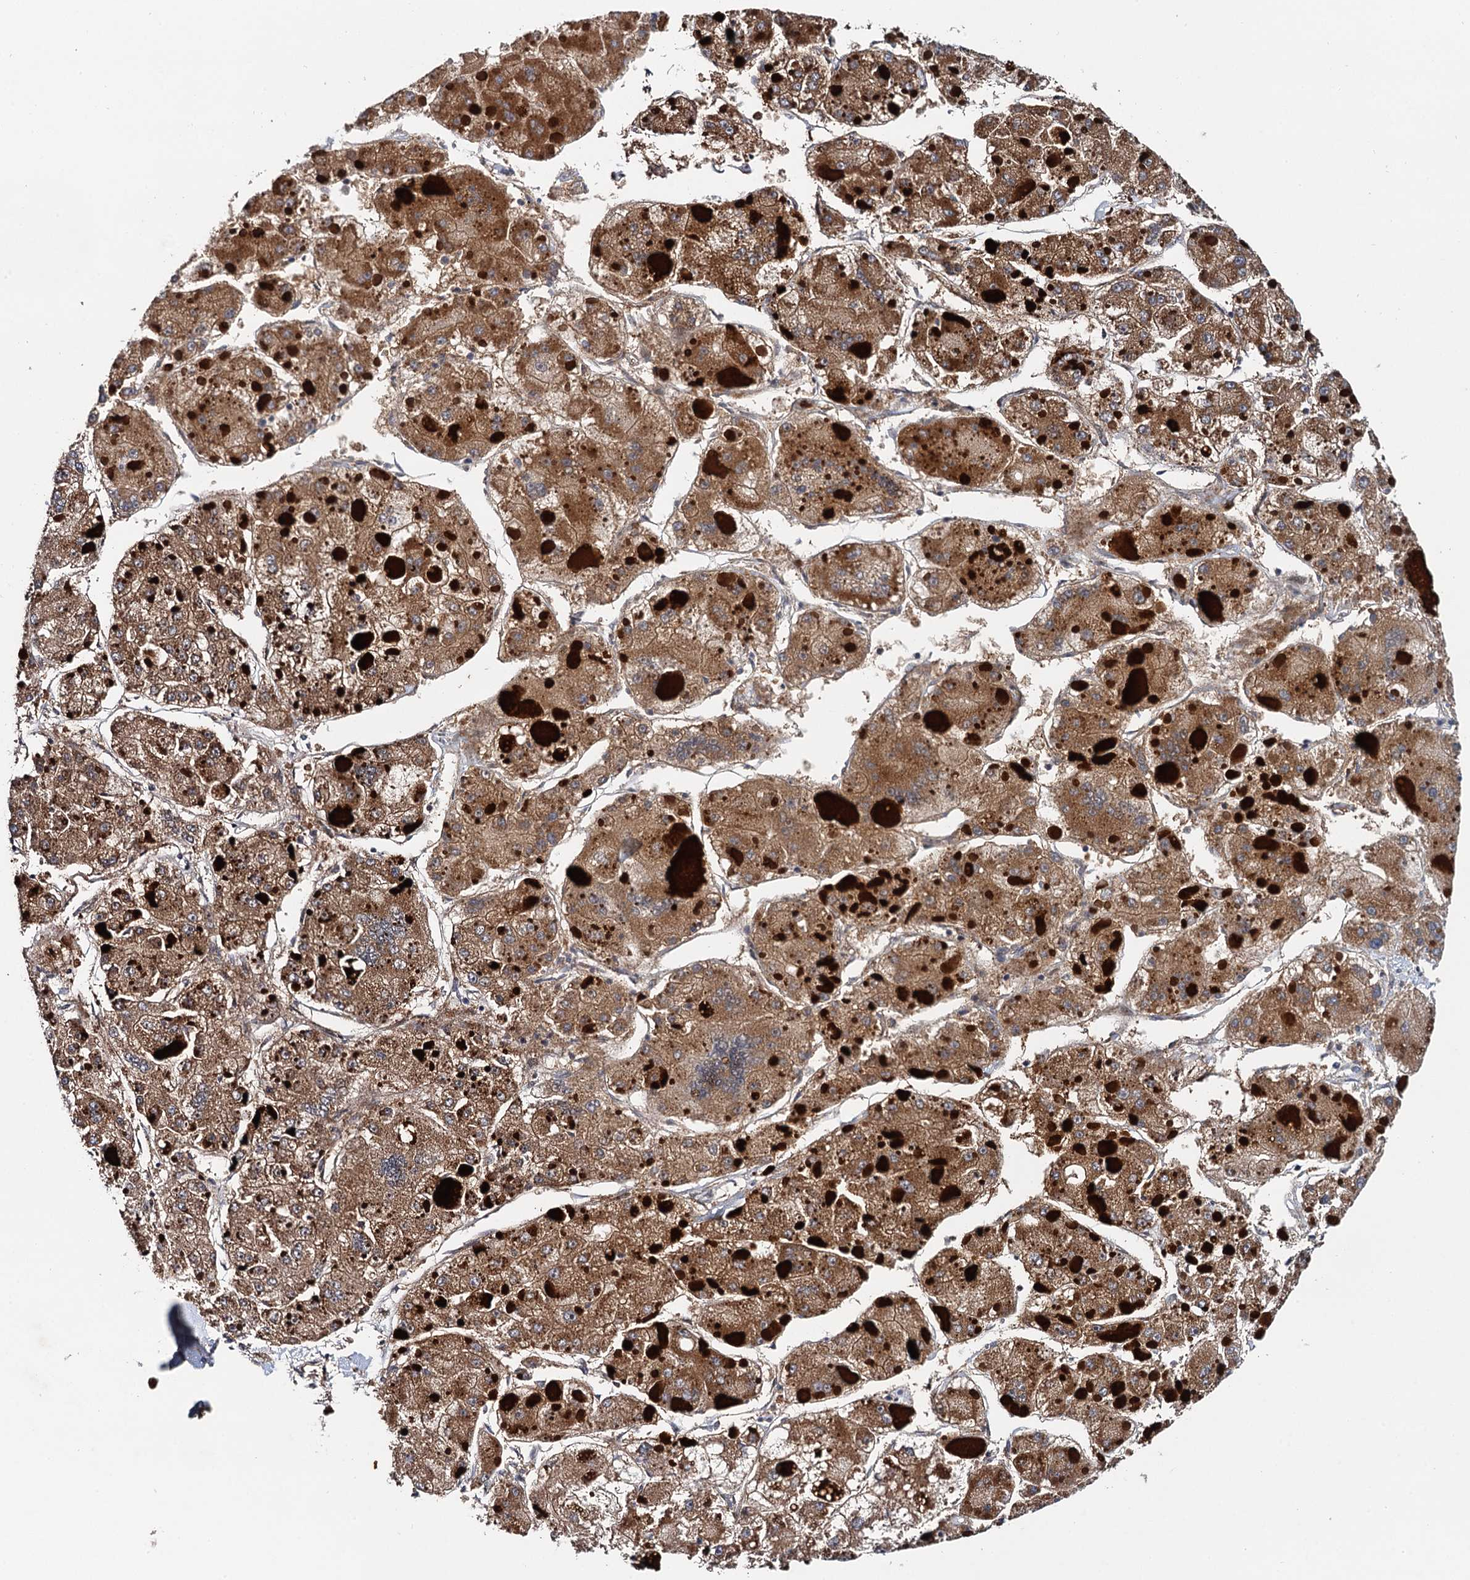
{"staining": {"intensity": "moderate", "quantity": ">75%", "location": "cytoplasmic/membranous"}, "tissue": "liver cancer", "cell_type": "Tumor cells", "image_type": "cancer", "snomed": [{"axis": "morphology", "description": "Carcinoma, Hepatocellular, NOS"}, {"axis": "topography", "description": "Liver"}], "caption": "Liver cancer stained with IHC exhibits moderate cytoplasmic/membranous expression in about >75% of tumor cells.", "gene": "NLRP10", "patient": {"sex": "female", "age": 73}}